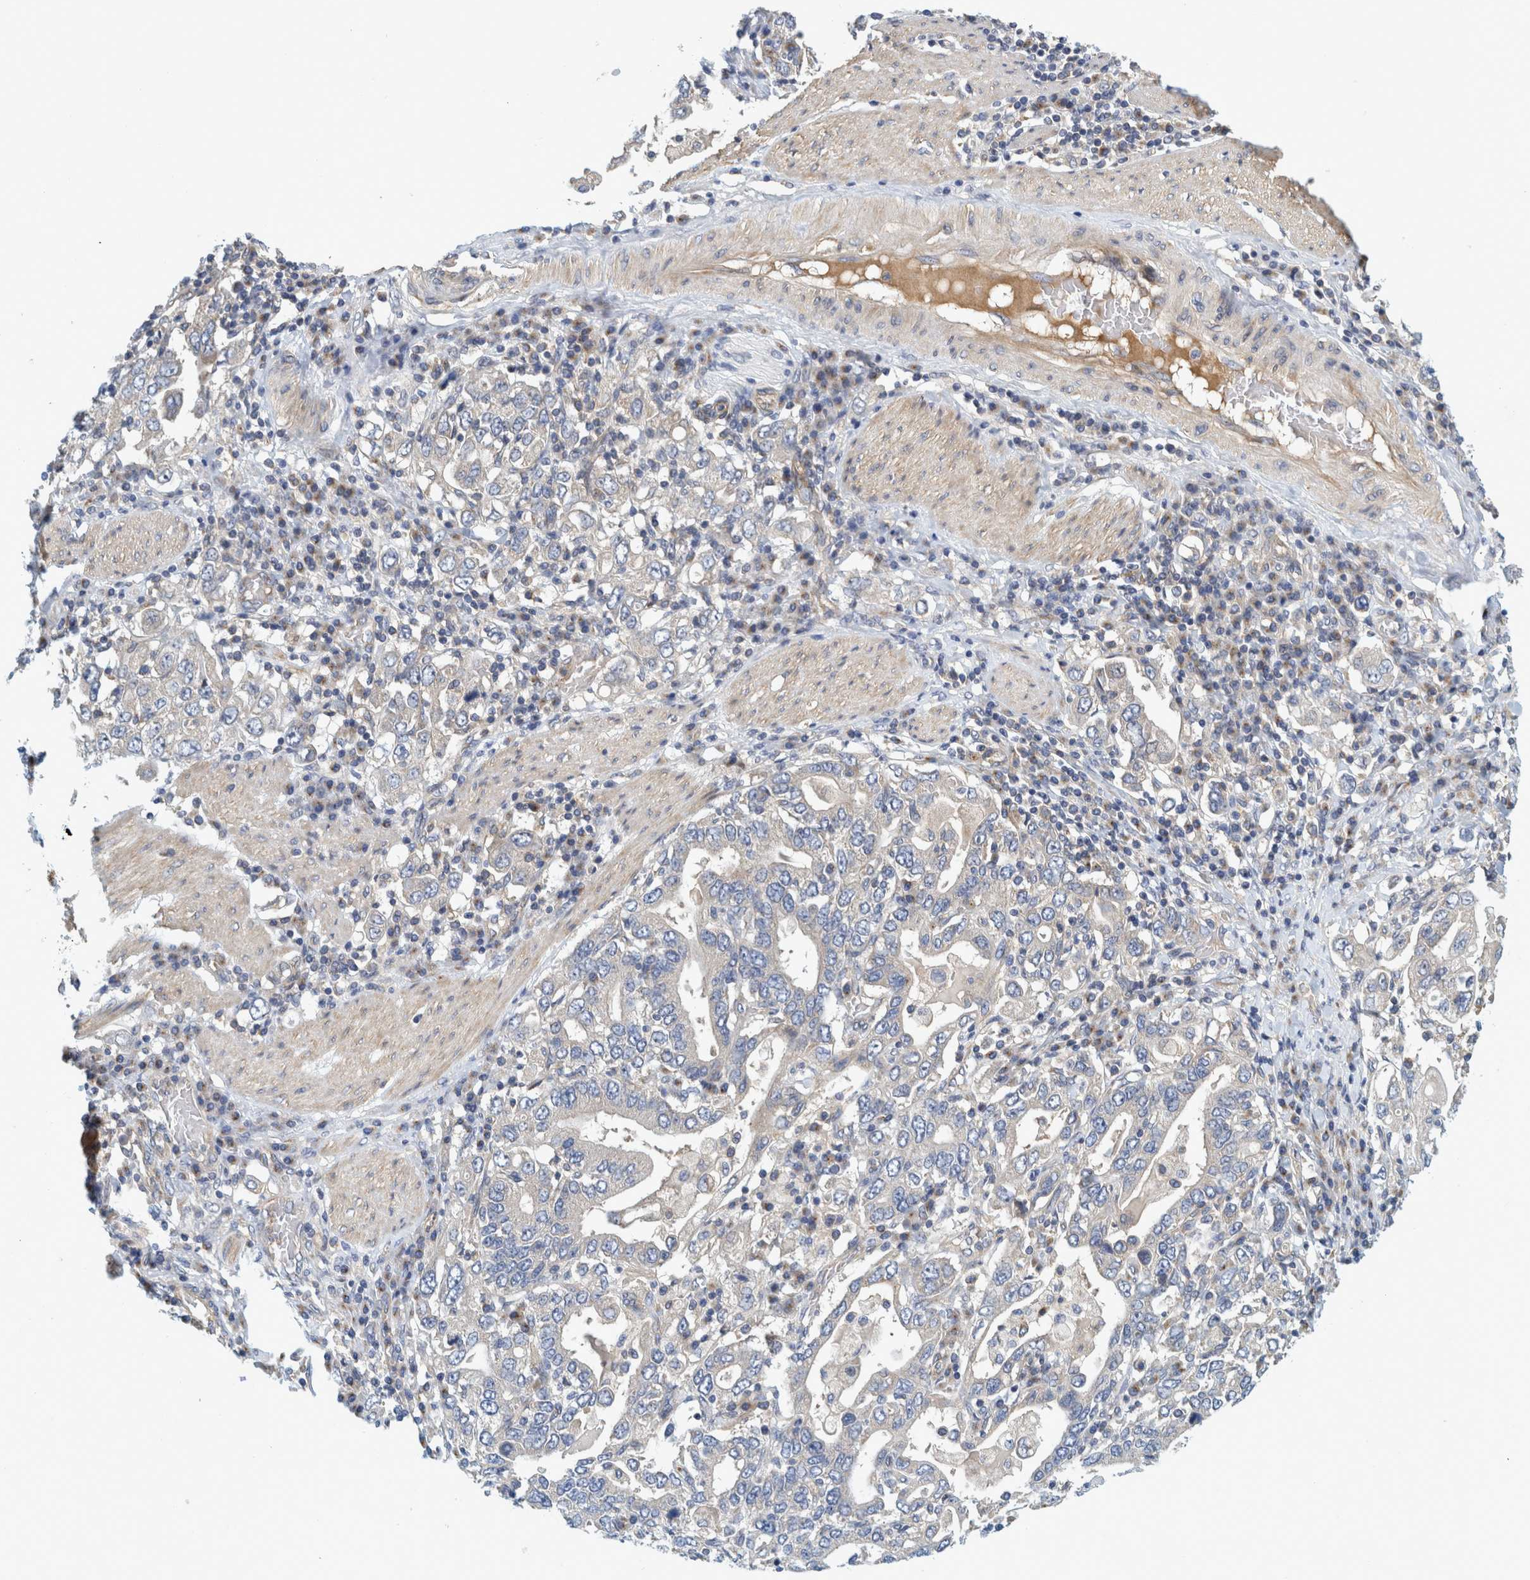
{"staining": {"intensity": "negative", "quantity": "none", "location": "none"}, "tissue": "stomach cancer", "cell_type": "Tumor cells", "image_type": "cancer", "snomed": [{"axis": "morphology", "description": "Adenocarcinoma, NOS"}, {"axis": "topography", "description": "Stomach, upper"}], "caption": "Stomach adenocarcinoma stained for a protein using immunohistochemistry (IHC) exhibits no staining tumor cells.", "gene": "ZNF324B", "patient": {"sex": "male", "age": 62}}